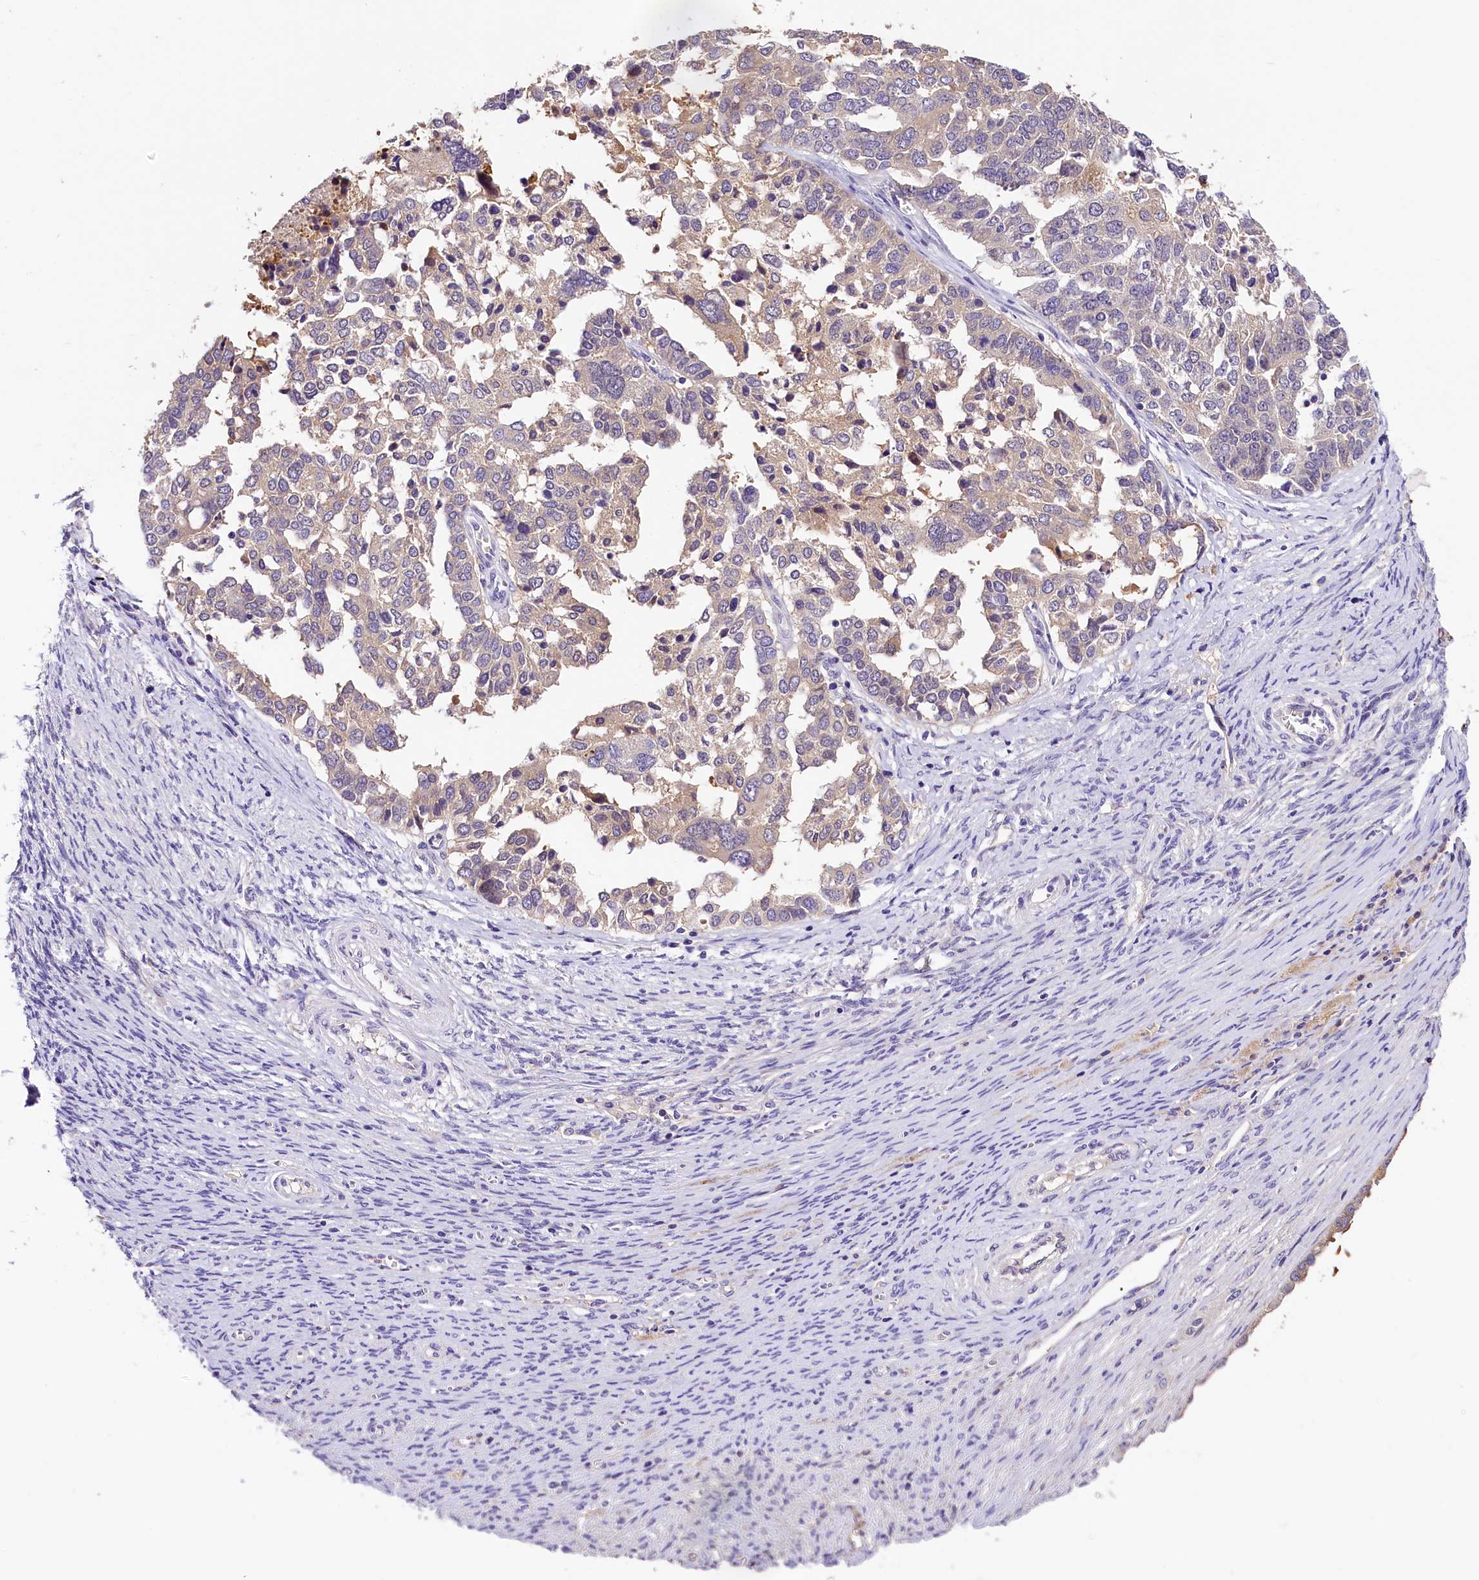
{"staining": {"intensity": "weak", "quantity": "<25%", "location": "cytoplasmic/membranous"}, "tissue": "ovarian cancer", "cell_type": "Tumor cells", "image_type": "cancer", "snomed": [{"axis": "morphology", "description": "Cystadenocarcinoma, serous, NOS"}, {"axis": "topography", "description": "Ovary"}], "caption": "Immunohistochemistry micrograph of ovarian cancer (serous cystadenocarcinoma) stained for a protein (brown), which demonstrates no expression in tumor cells.", "gene": "ARMC6", "patient": {"sex": "female", "age": 44}}